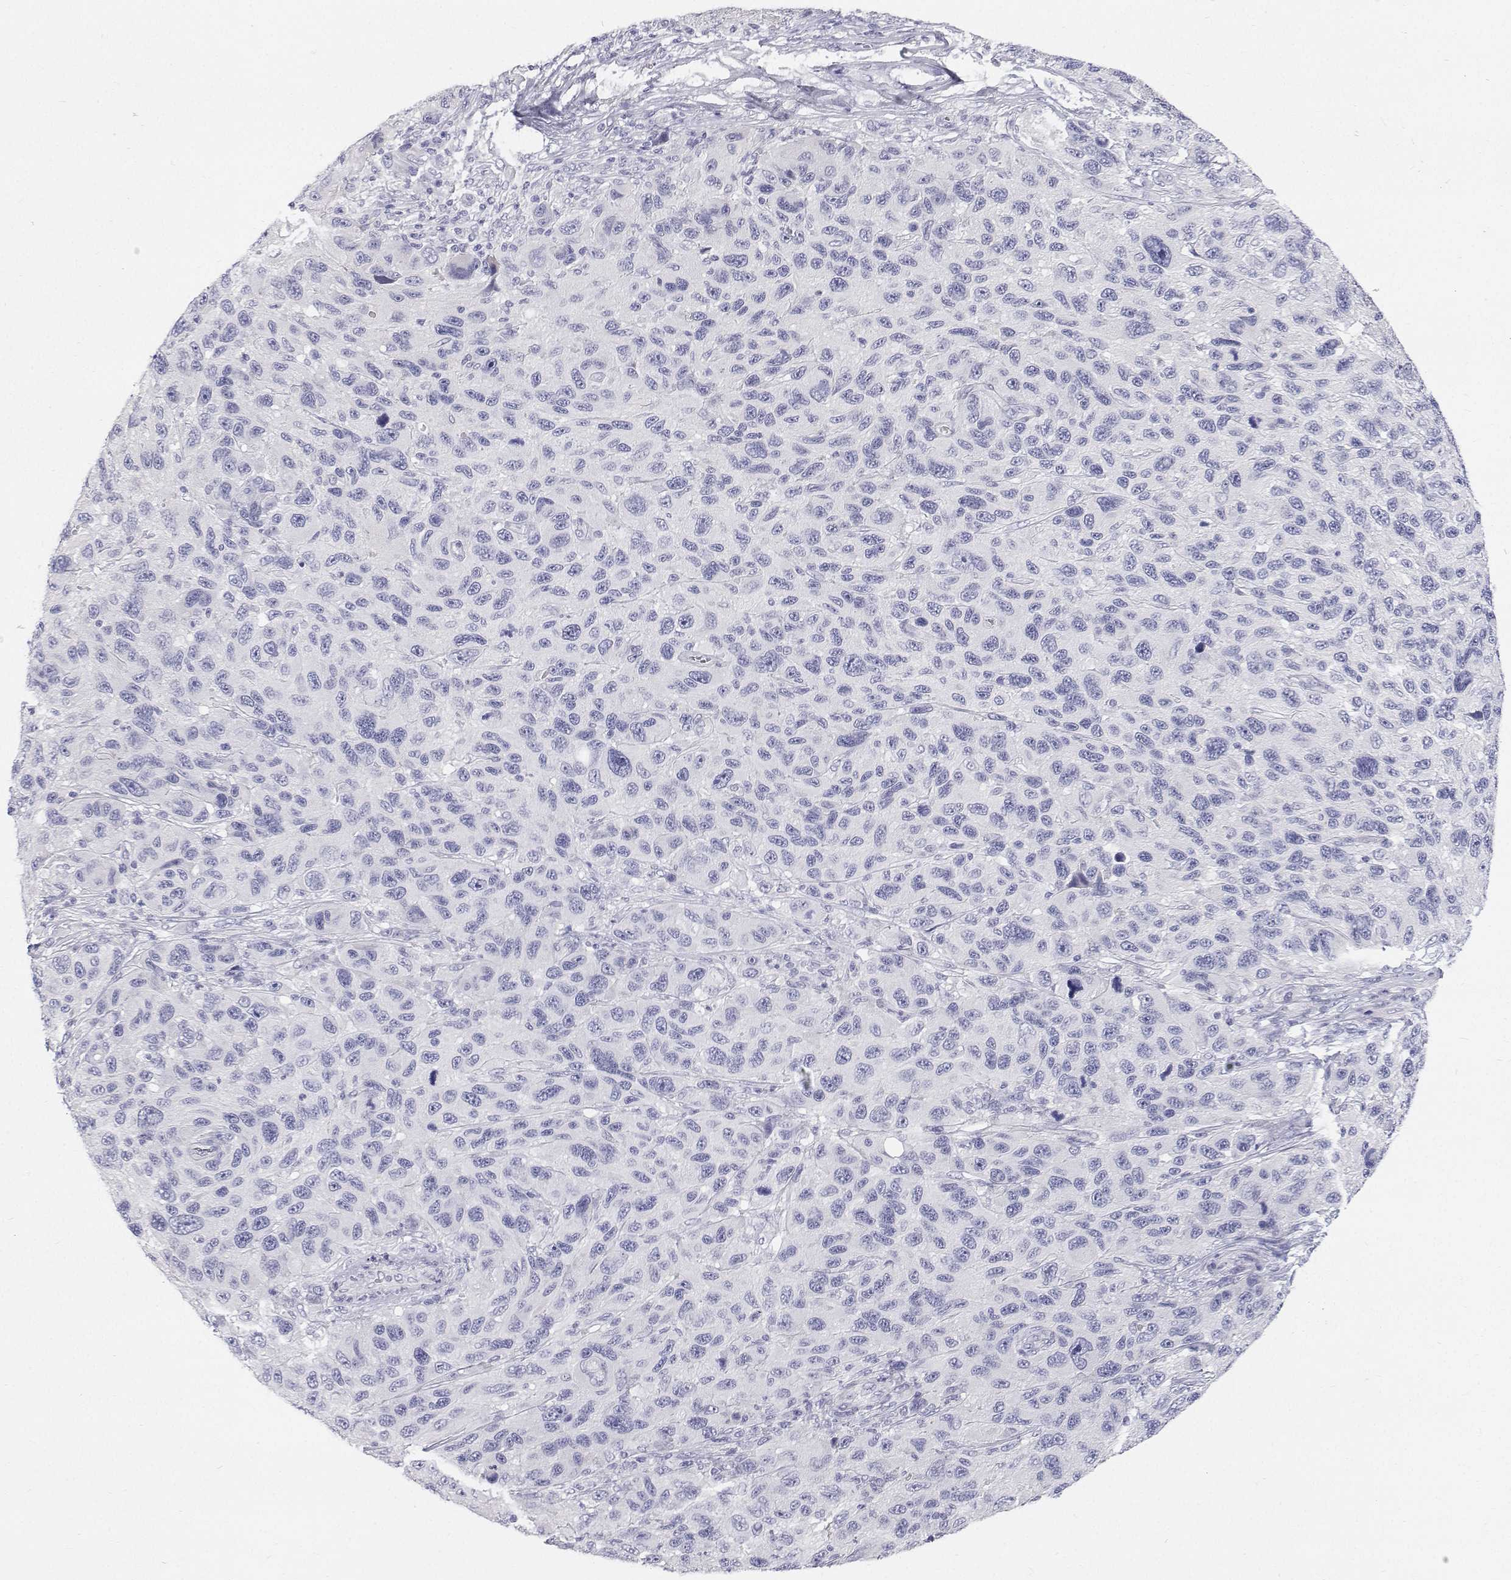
{"staining": {"intensity": "negative", "quantity": "none", "location": "none"}, "tissue": "melanoma", "cell_type": "Tumor cells", "image_type": "cancer", "snomed": [{"axis": "morphology", "description": "Malignant melanoma, NOS"}, {"axis": "topography", "description": "Skin"}], "caption": "This is an immunohistochemistry (IHC) photomicrograph of malignant melanoma. There is no staining in tumor cells.", "gene": "NCR2", "patient": {"sex": "male", "age": 53}}